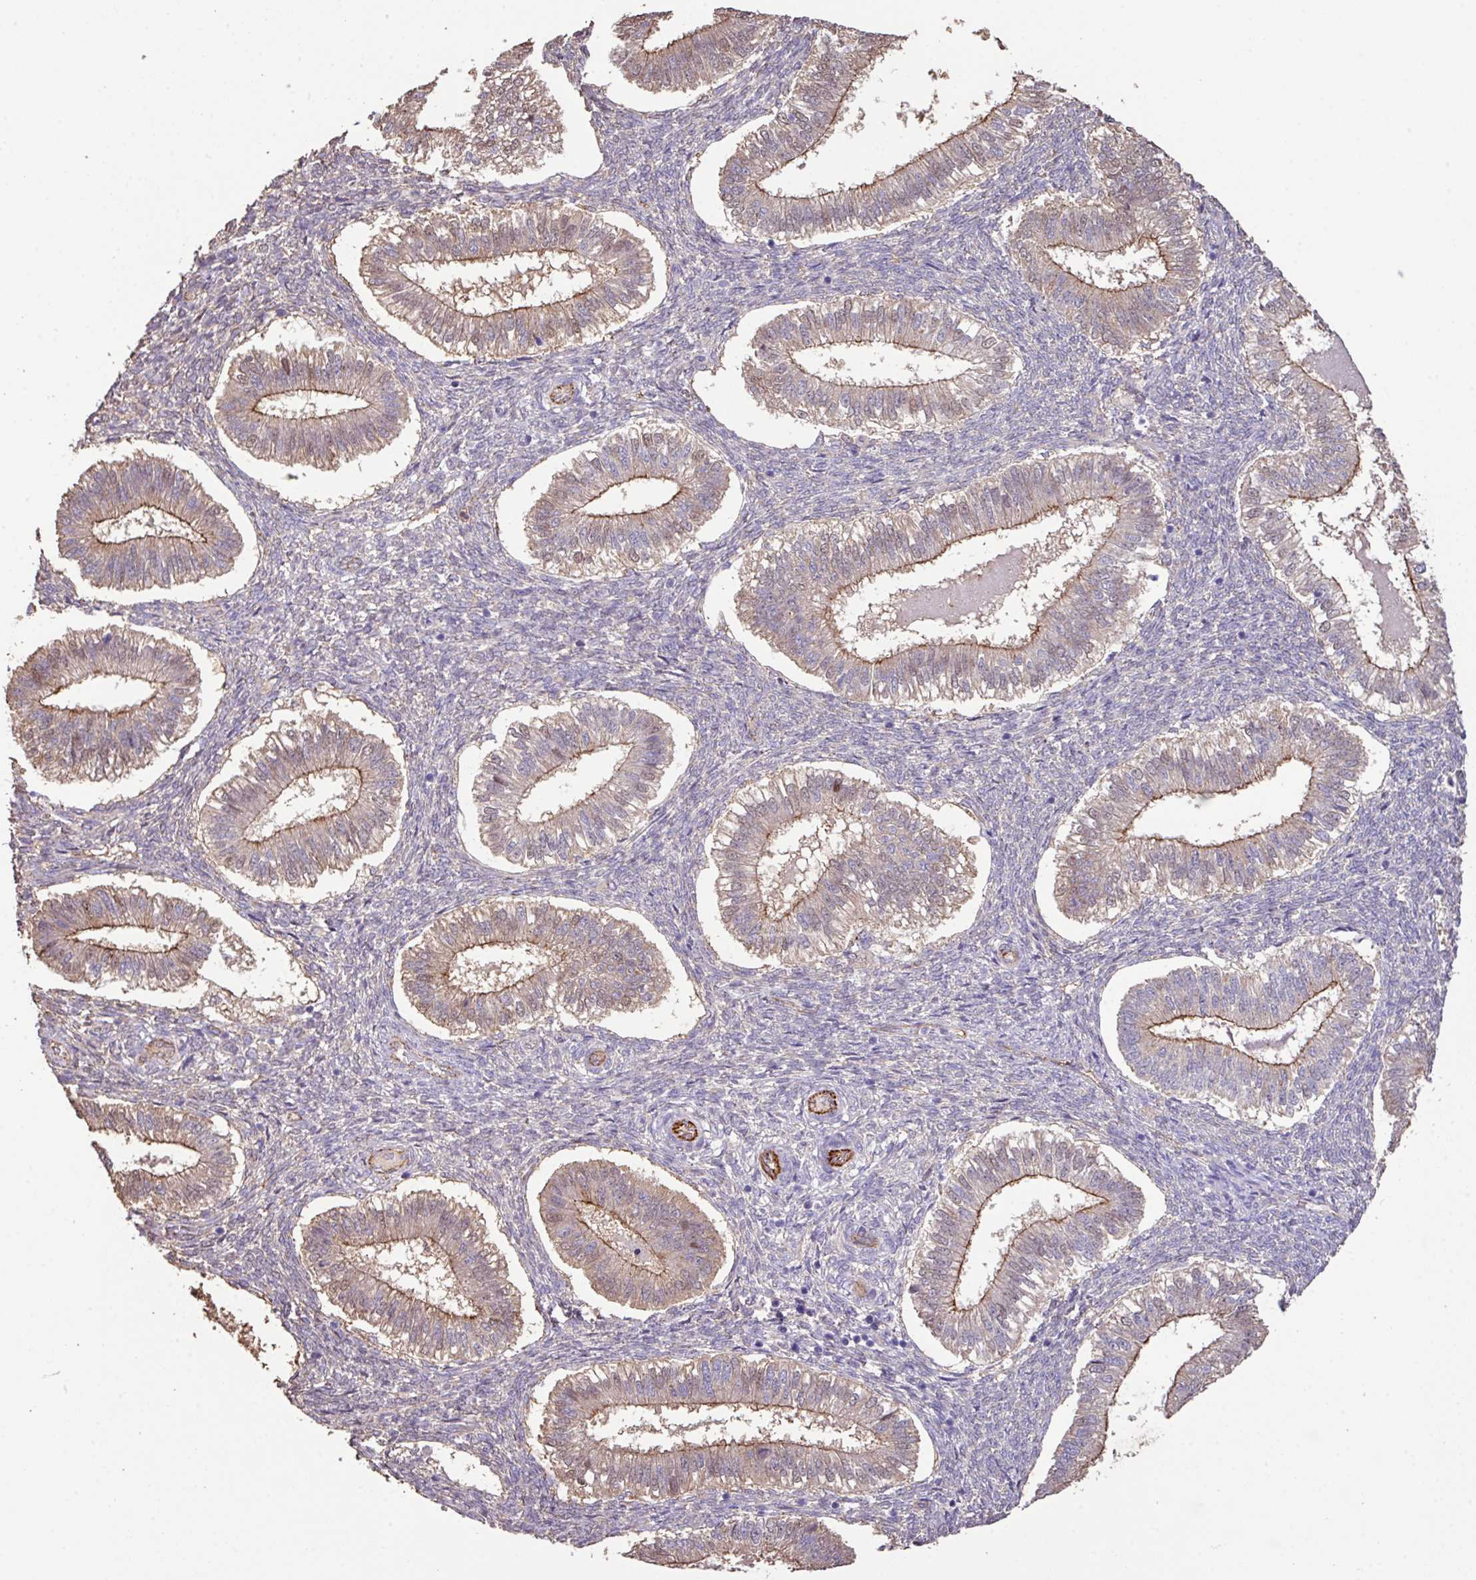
{"staining": {"intensity": "moderate", "quantity": "25%-75%", "location": "cytoplasmic/membranous"}, "tissue": "endometrium", "cell_type": "Cells in endometrial stroma", "image_type": "normal", "snomed": [{"axis": "morphology", "description": "Normal tissue, NOS"}, {"axis": "topography", "description": "Endometrium"}], "caption": "A medium amount of moderate cytoplasmic/membranous positivity is seen in approximately 25%-75% of cells in endometrial stroma in normal endometrium. Immunohistochemistry (ihc) stains the protein in brown and the nuclei are stained blue.", "gene": "LRRC53", "patient": {"sex": "female", "age": 25}}